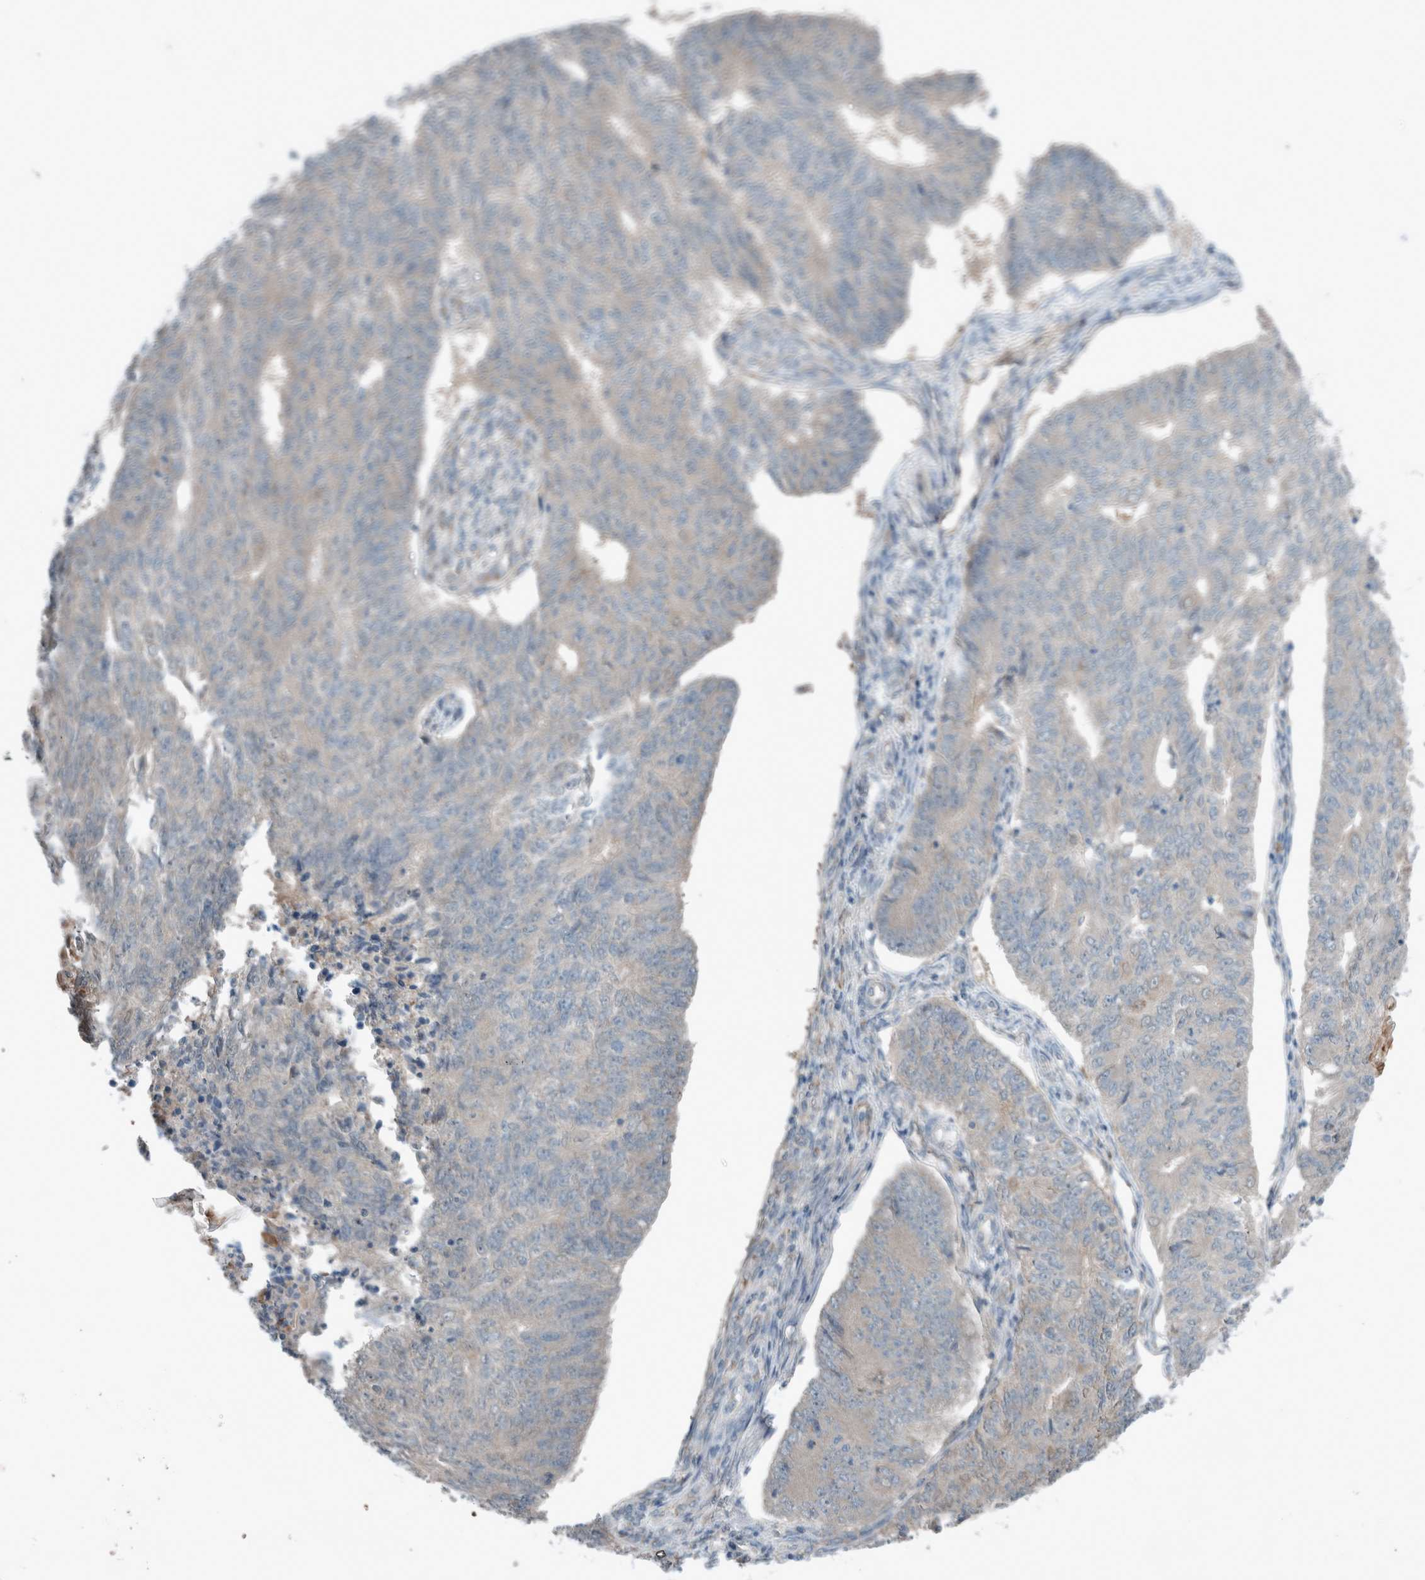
{"staining": {"intensity": "negative", "quantity": "none", "location": "none"}, "tissue": "endometrial cancer", "cell_type": "Tumor cells", "image_type": "cancer", "snomed": [{"axis": "morphology", "description": "Adenocarcinoma, NOS"}, {"axis": "topography", "description": "Endometrium"}], "caption": "Immunohistochemistry histopathology image of adenocarcinoma (endometrial) stained for a protein (brown), which exhibits no staining in tumor cells.", "gene": "RALGDS", "patient": {"sex": "female", "age": 32}}